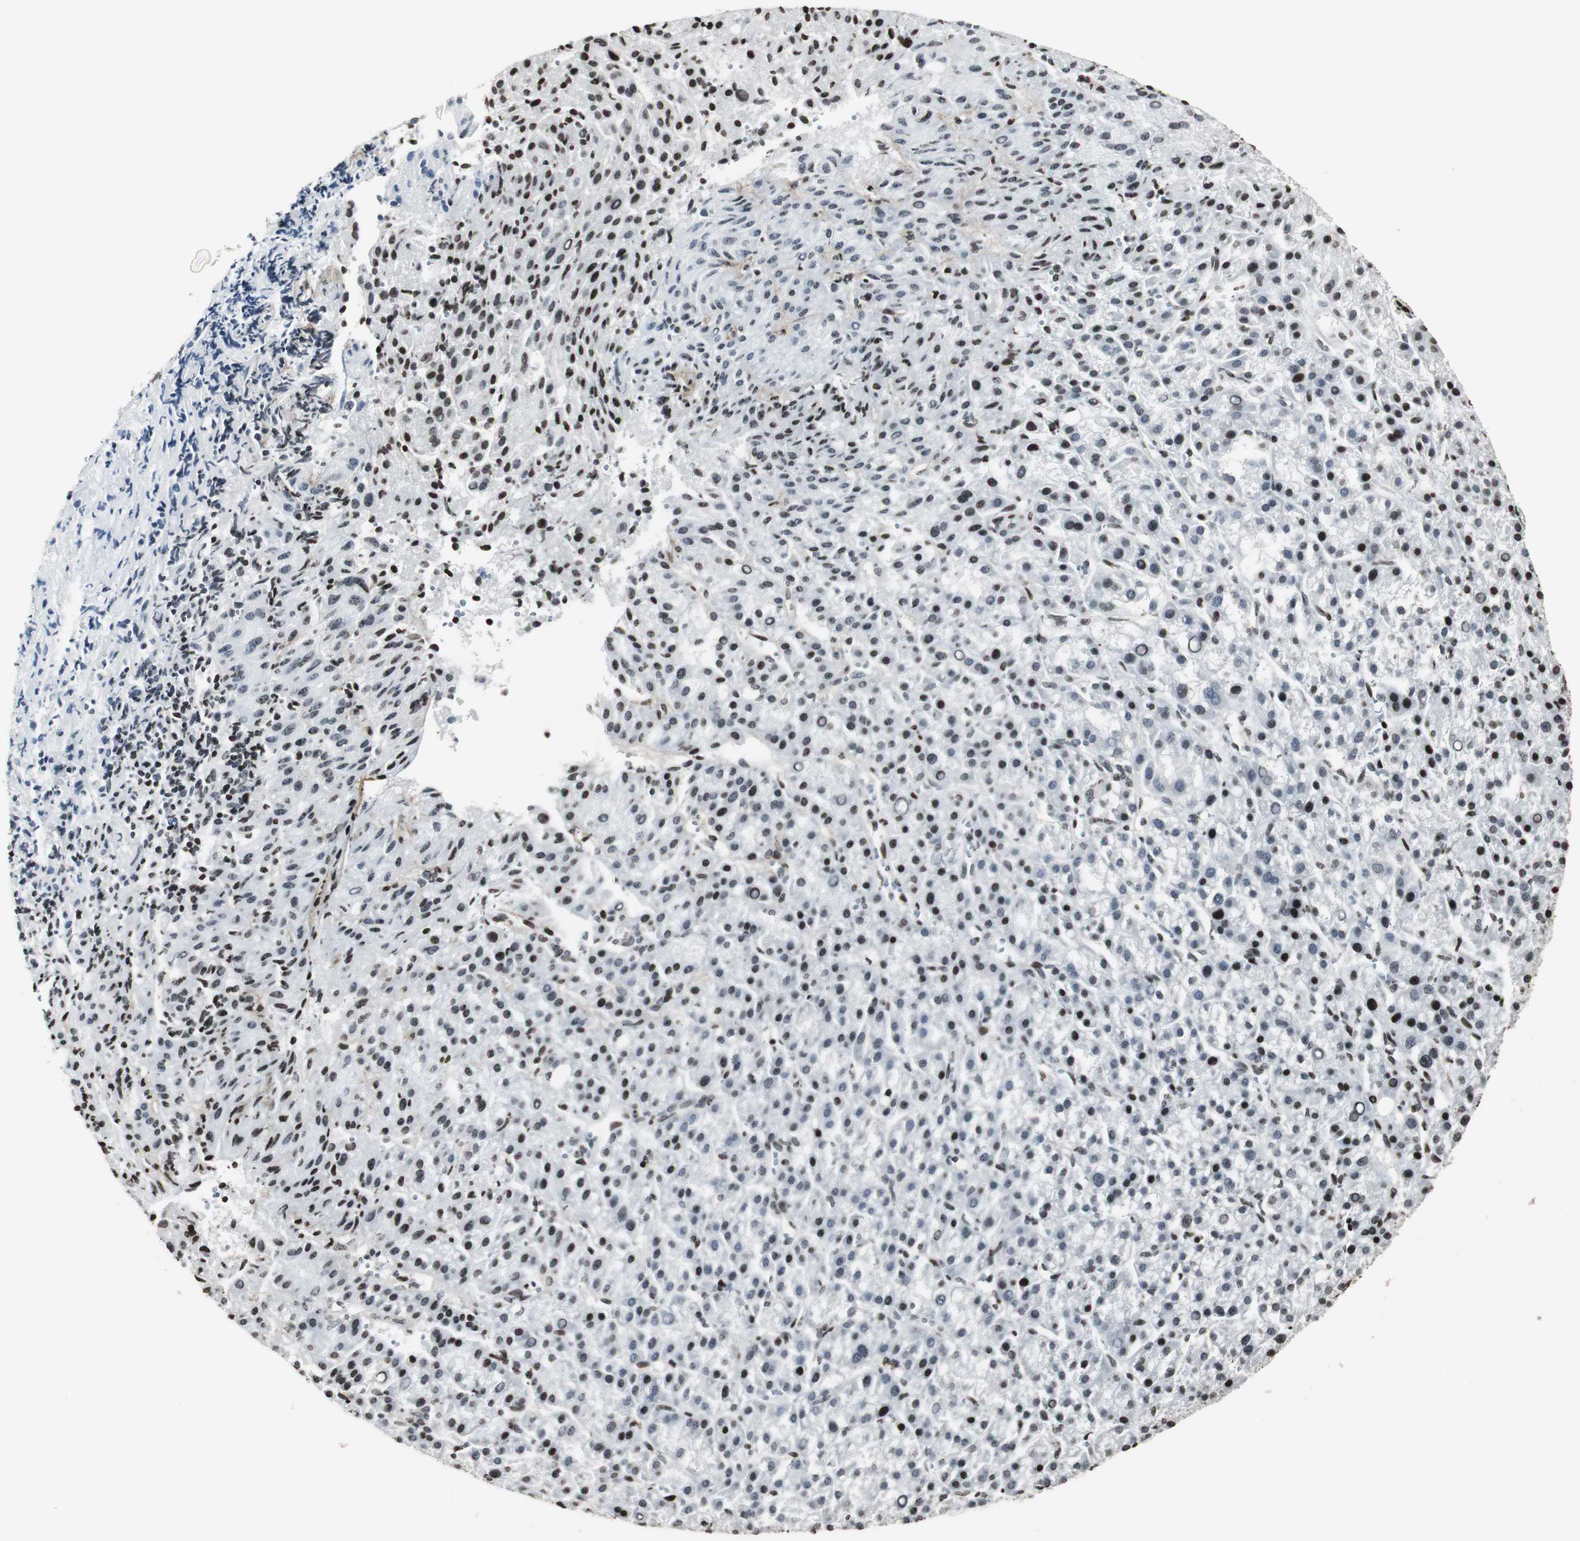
{"staining": {"intensity": "strong", "quantity": "25%-75%", "location": "nuclear"}, "tissue": "liver cancer", "cell_type": "Tumor cells", "image_type": "cancer", "snomed": [{"axis": "morphology", "description": "Carcinoma, Hepatocellular, NOS"}, {"axis": "topography", "description": "Liver"}], "caption": "Liver cancer was stained to show a protein in brown. There is high levels of strong nuclear staining in approximately 25%-75% of tumor cells.", "gene": "PAXIP1", "patient": {"sex": "female", "age": 58}}